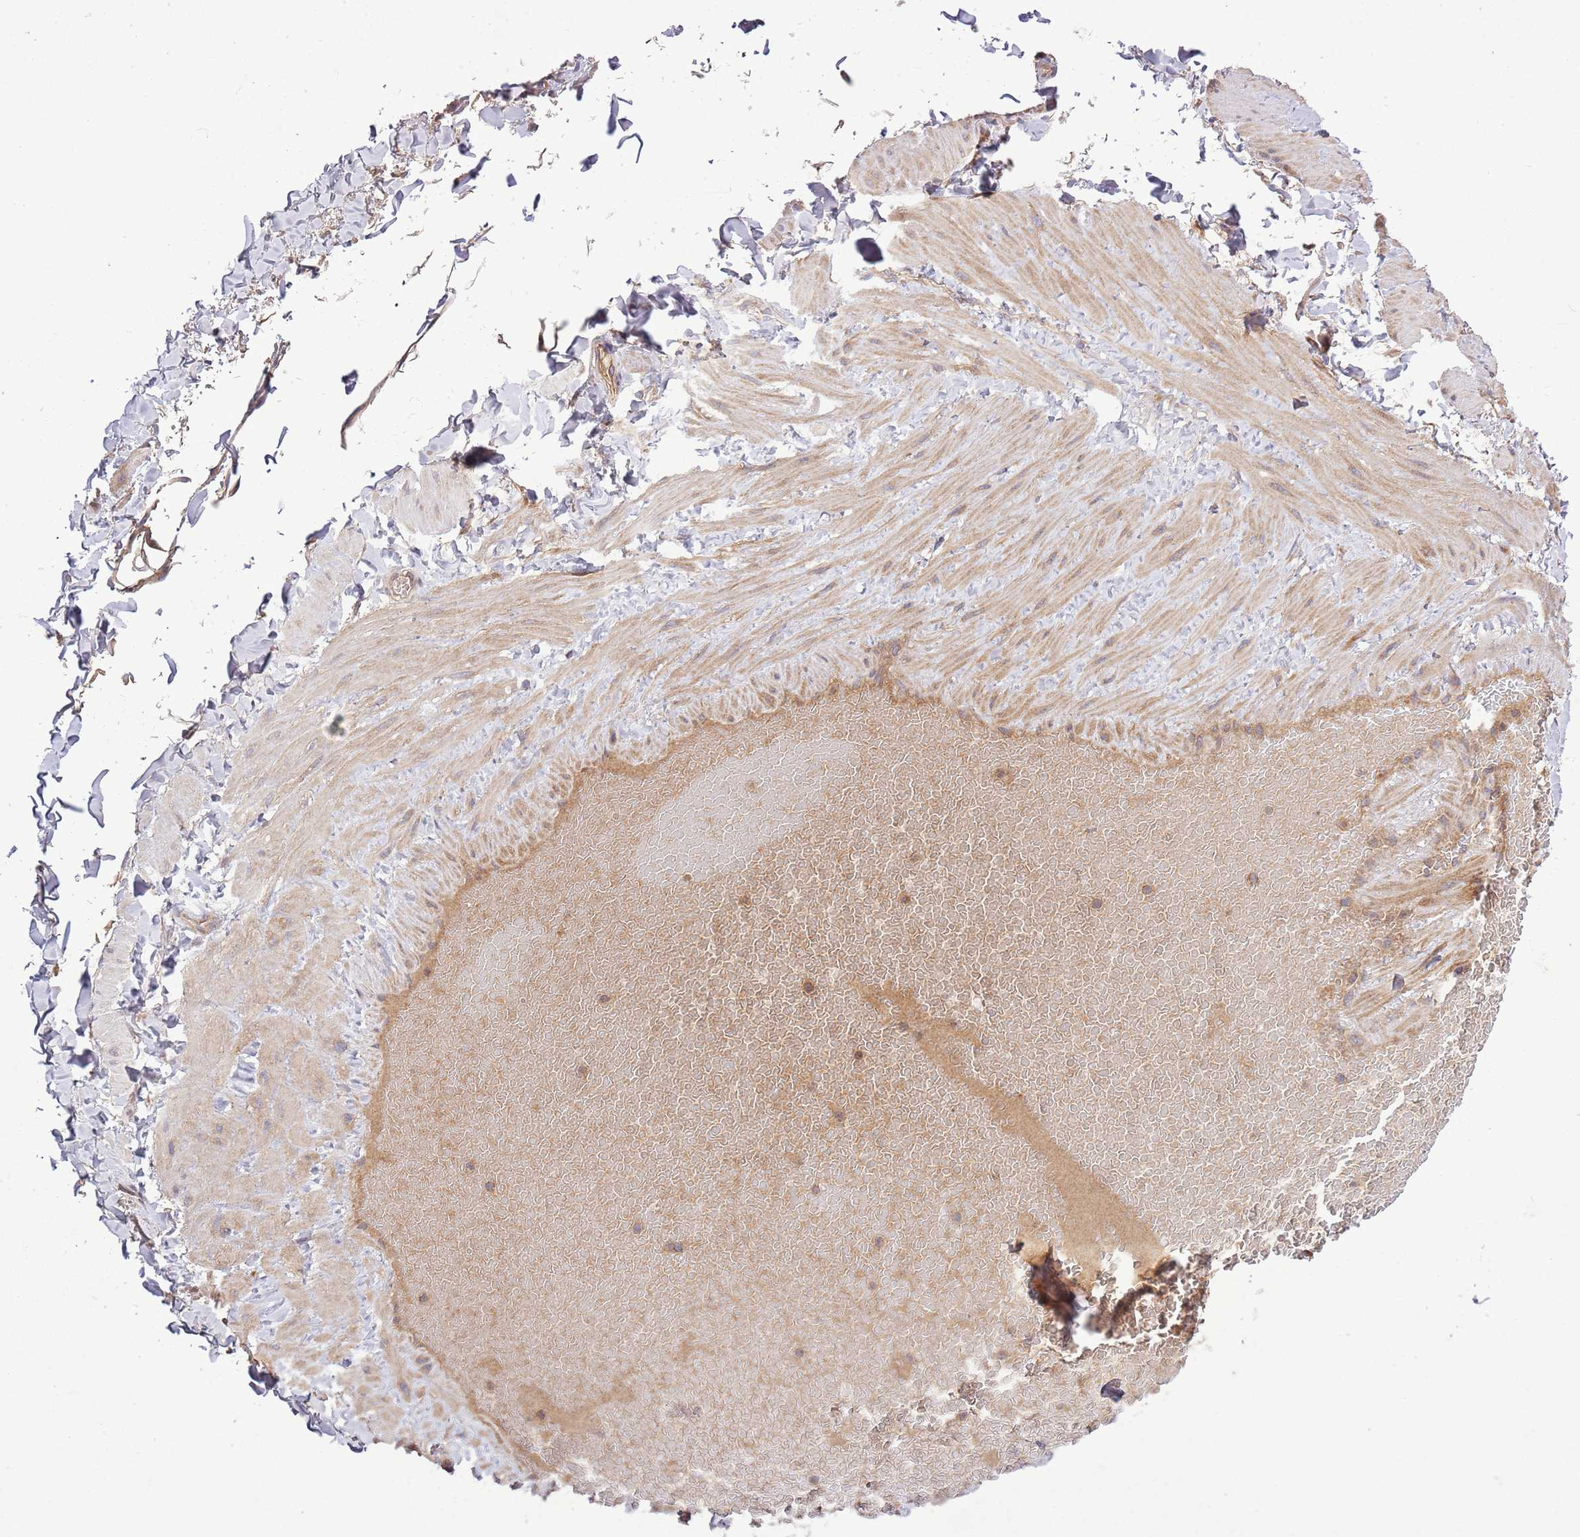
{"staining": {"intensity": "weak", "quantity": "25%-75%", "location": "cytoplasmic/membranous"}, "tissue": "adipose tissue", "cell_type": "Adipocytes", "image_type": "normal", "snomed": [{"axis": "morphology", "description": "Normal tissue, NOS"}, {"axis": "topography", "description": "Soft tissue"}, {"axis": "topography", "description": "Vascular tissue"}], "caption": "Unremarkable adipose tissue exhibits weak cytoplasmic/membranous expression in about 25%-75% of adipocytes, visualized by immunohistochemistry. Using DAB (3,3'-diaminobenzidine) (brown) and hematoxylin (blue) stains, captured at high magnification using brightfield microscopy.", "gene": "MFNG", "patient": {"sex": "male", "age": 54}}